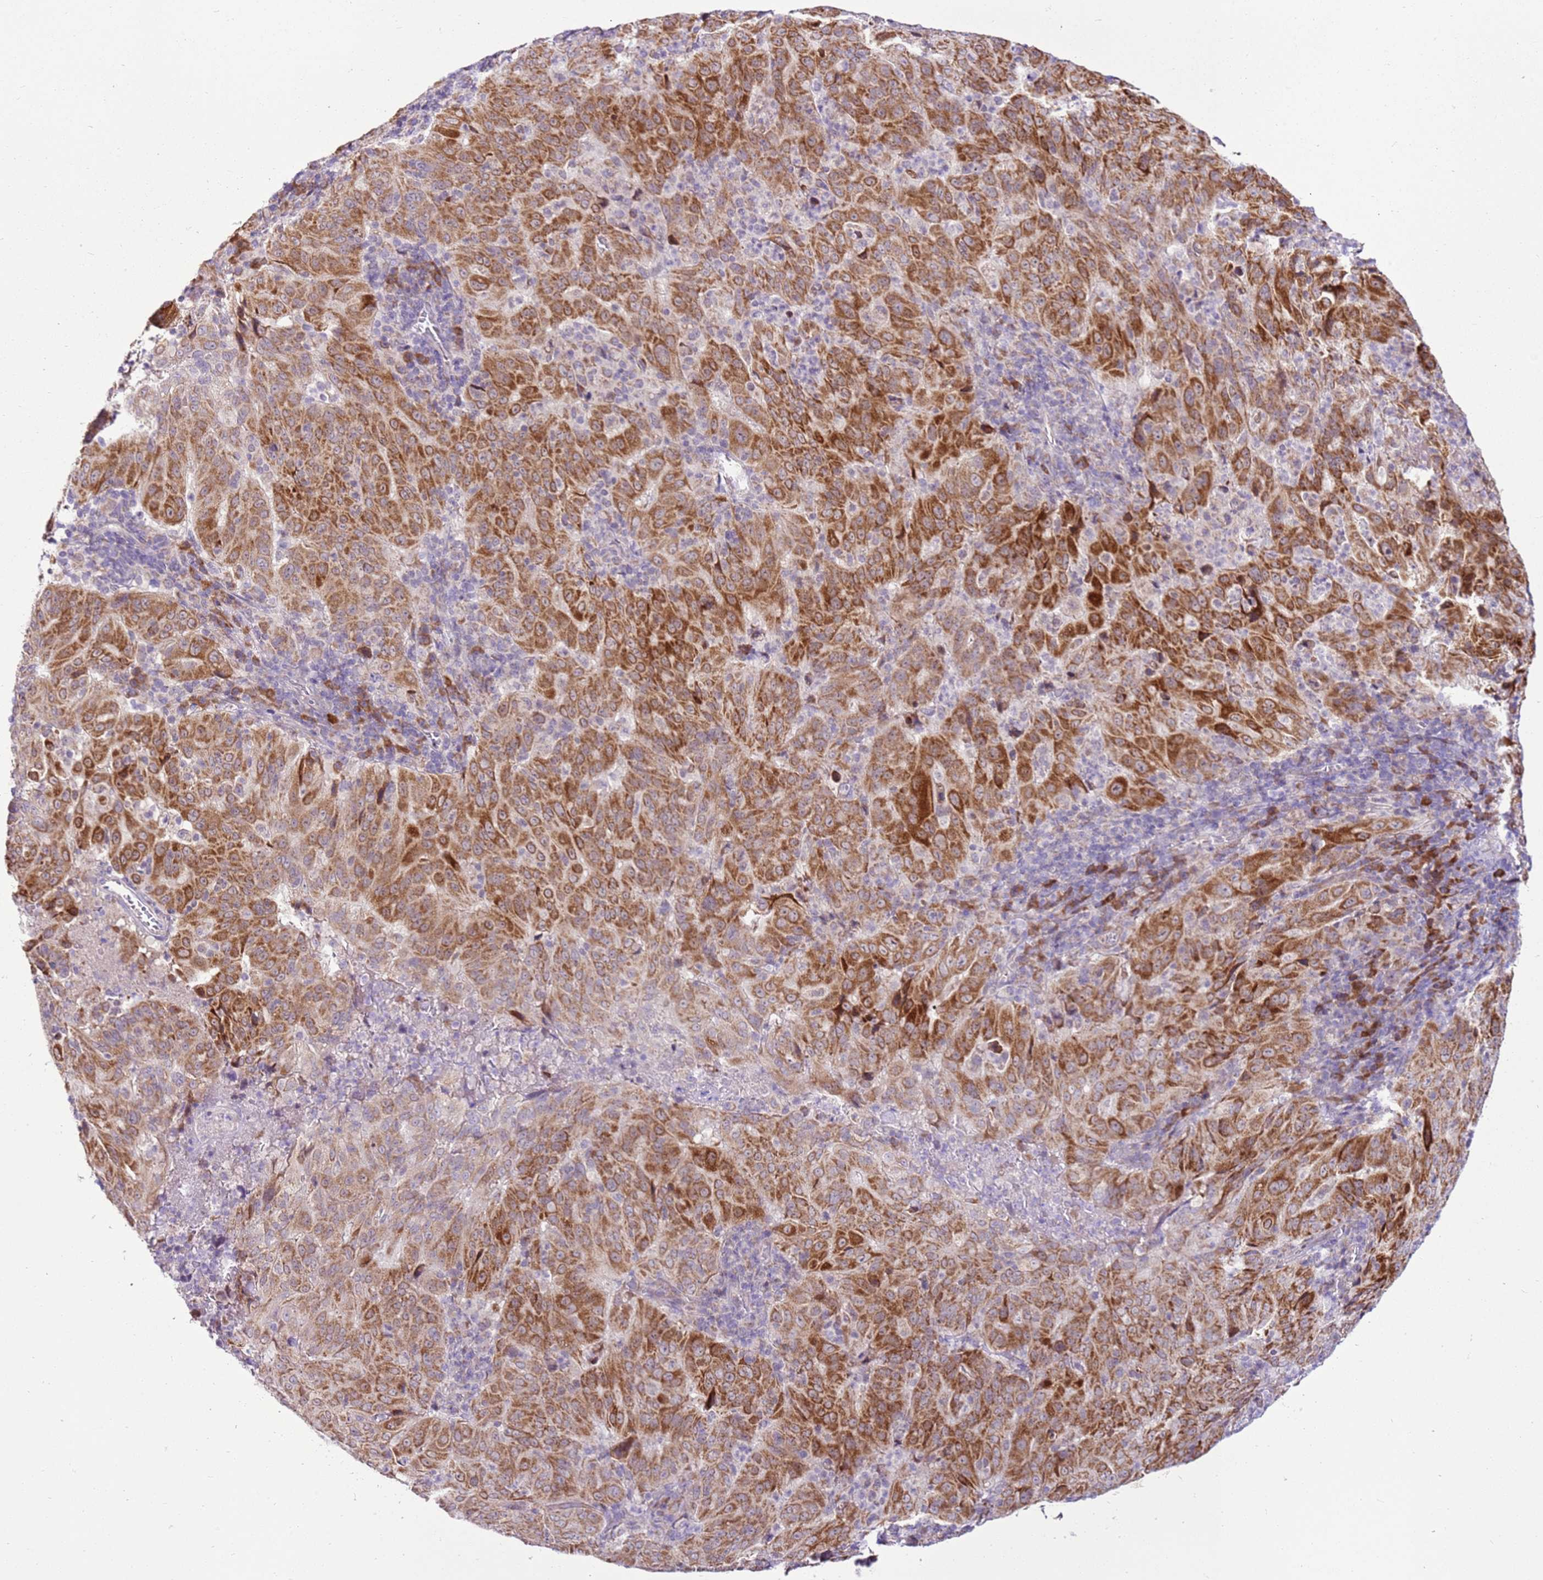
{"staining": {"intensity": "strong", "quantity": ">75%", "location": "cytoplasmic/membranous"}, "tissue": "pancreatic cancer", "cell_type": "Tumor cells", "image_type": "cancer", "snomed": [{"axis": "morphology", "description": "Adenocarcinoma, NOS"}, {"axis": "topography", "description": "Pancreas"}], "caption": "Immunohistochemical staining of pancreatic cancer (adenocarcinoma) reveals high levels of strong cytoplasmic/membranous staining in about >75% of tumor cells.", "gene": "MRPL36", "patient": {"sex": "male", "age": 63}}